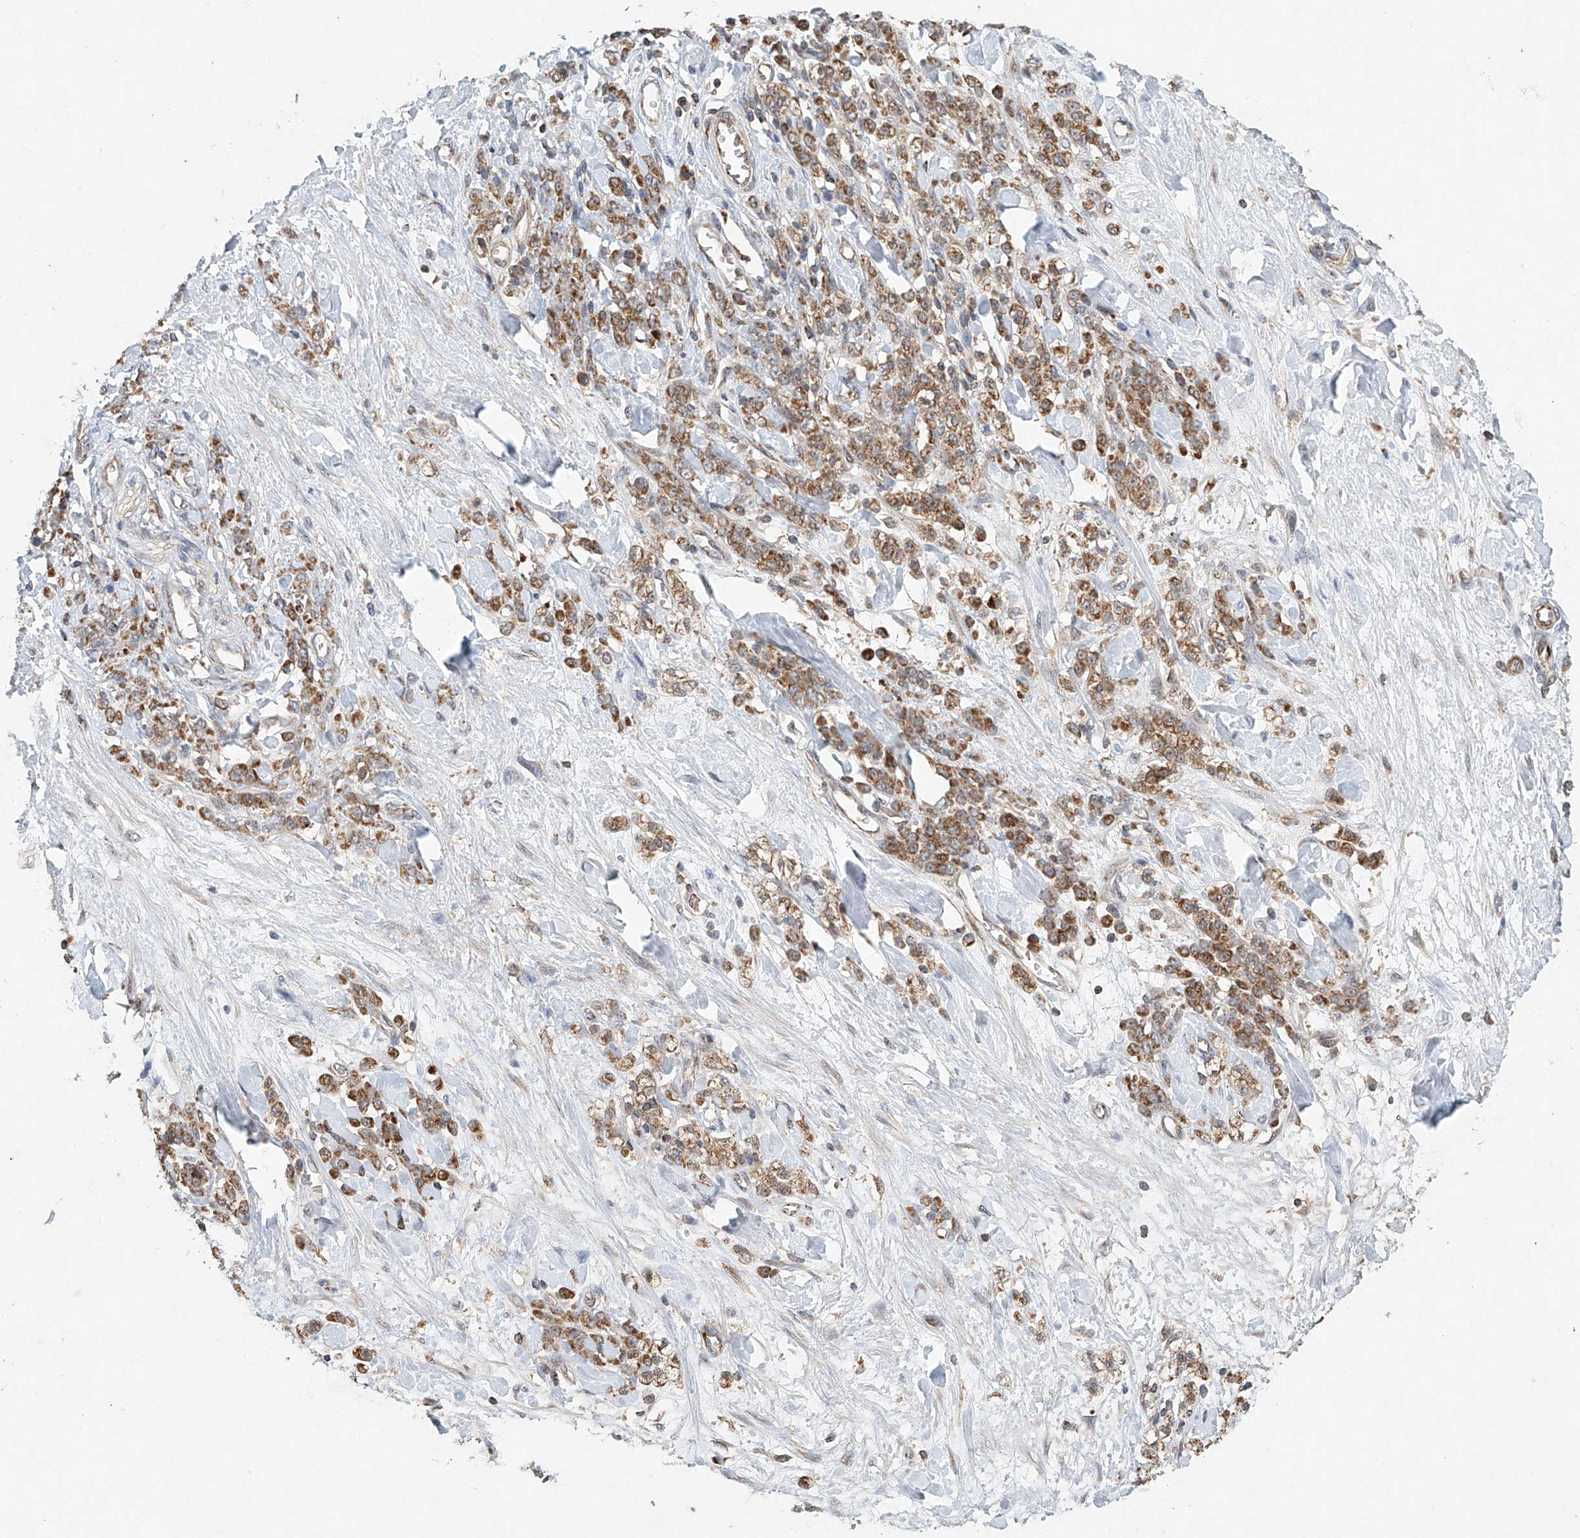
{"staining": {"intensity": "moderate", "quantity": ">75%", "location": "cytoplasmic/membranous"}, "tissue": "stomach cancer", "cell_type": "Tumor cells", "image_type": "cancer", "snomed": [{"axis": "morphology", "description": "Normal tissue, NOS"}, {"axis": "morphology", "description": "Adenocarcinoma, NOS"}, {"axis": "topography", "description": "Stomach"}], "caption": "Stomach adenocarcinoma stained with a brown dye demonstrates moderate cytoplasmic/membranous positive staining in approximately >75% of tumor cells.", "gene": "DCAF11", "patient": {"sex": "male", "age": 82}}